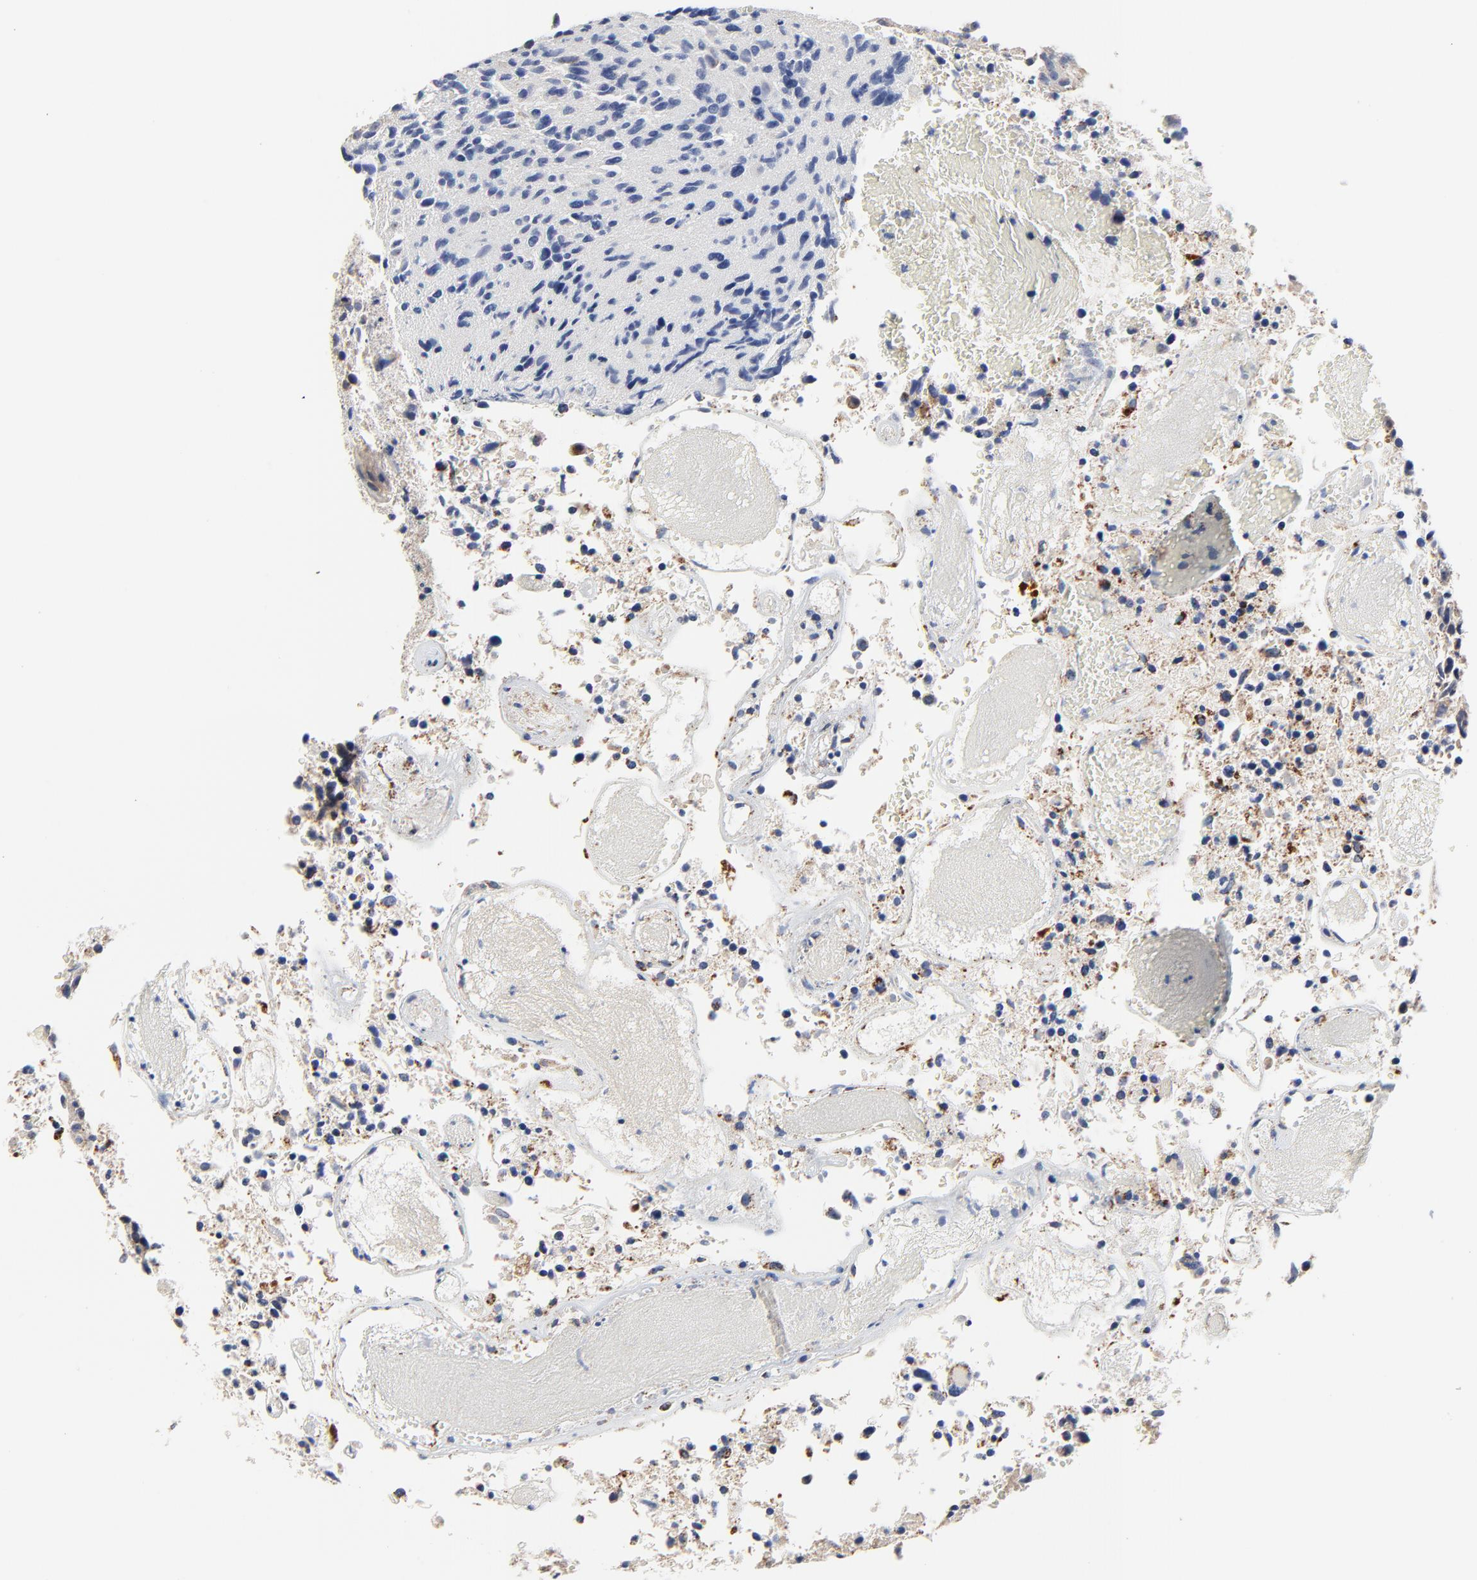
{"staining": {"intensity": "negative", "quantity": "none", "location": "none"}, "tissue": "glioma", "cell_type": "Tumor cells", "image_type": "cancer", "snomed": [{"axis": "morphology", "description": "Glioma, malignant, High grade"}, {"axis": "topography", "description": "Brain"}], "caption": "Histopathology image shows no significant protein staining in tumor cells of glioma.", "gene": "DHRSX", "patient": {"sex": "male", "age": 72}}